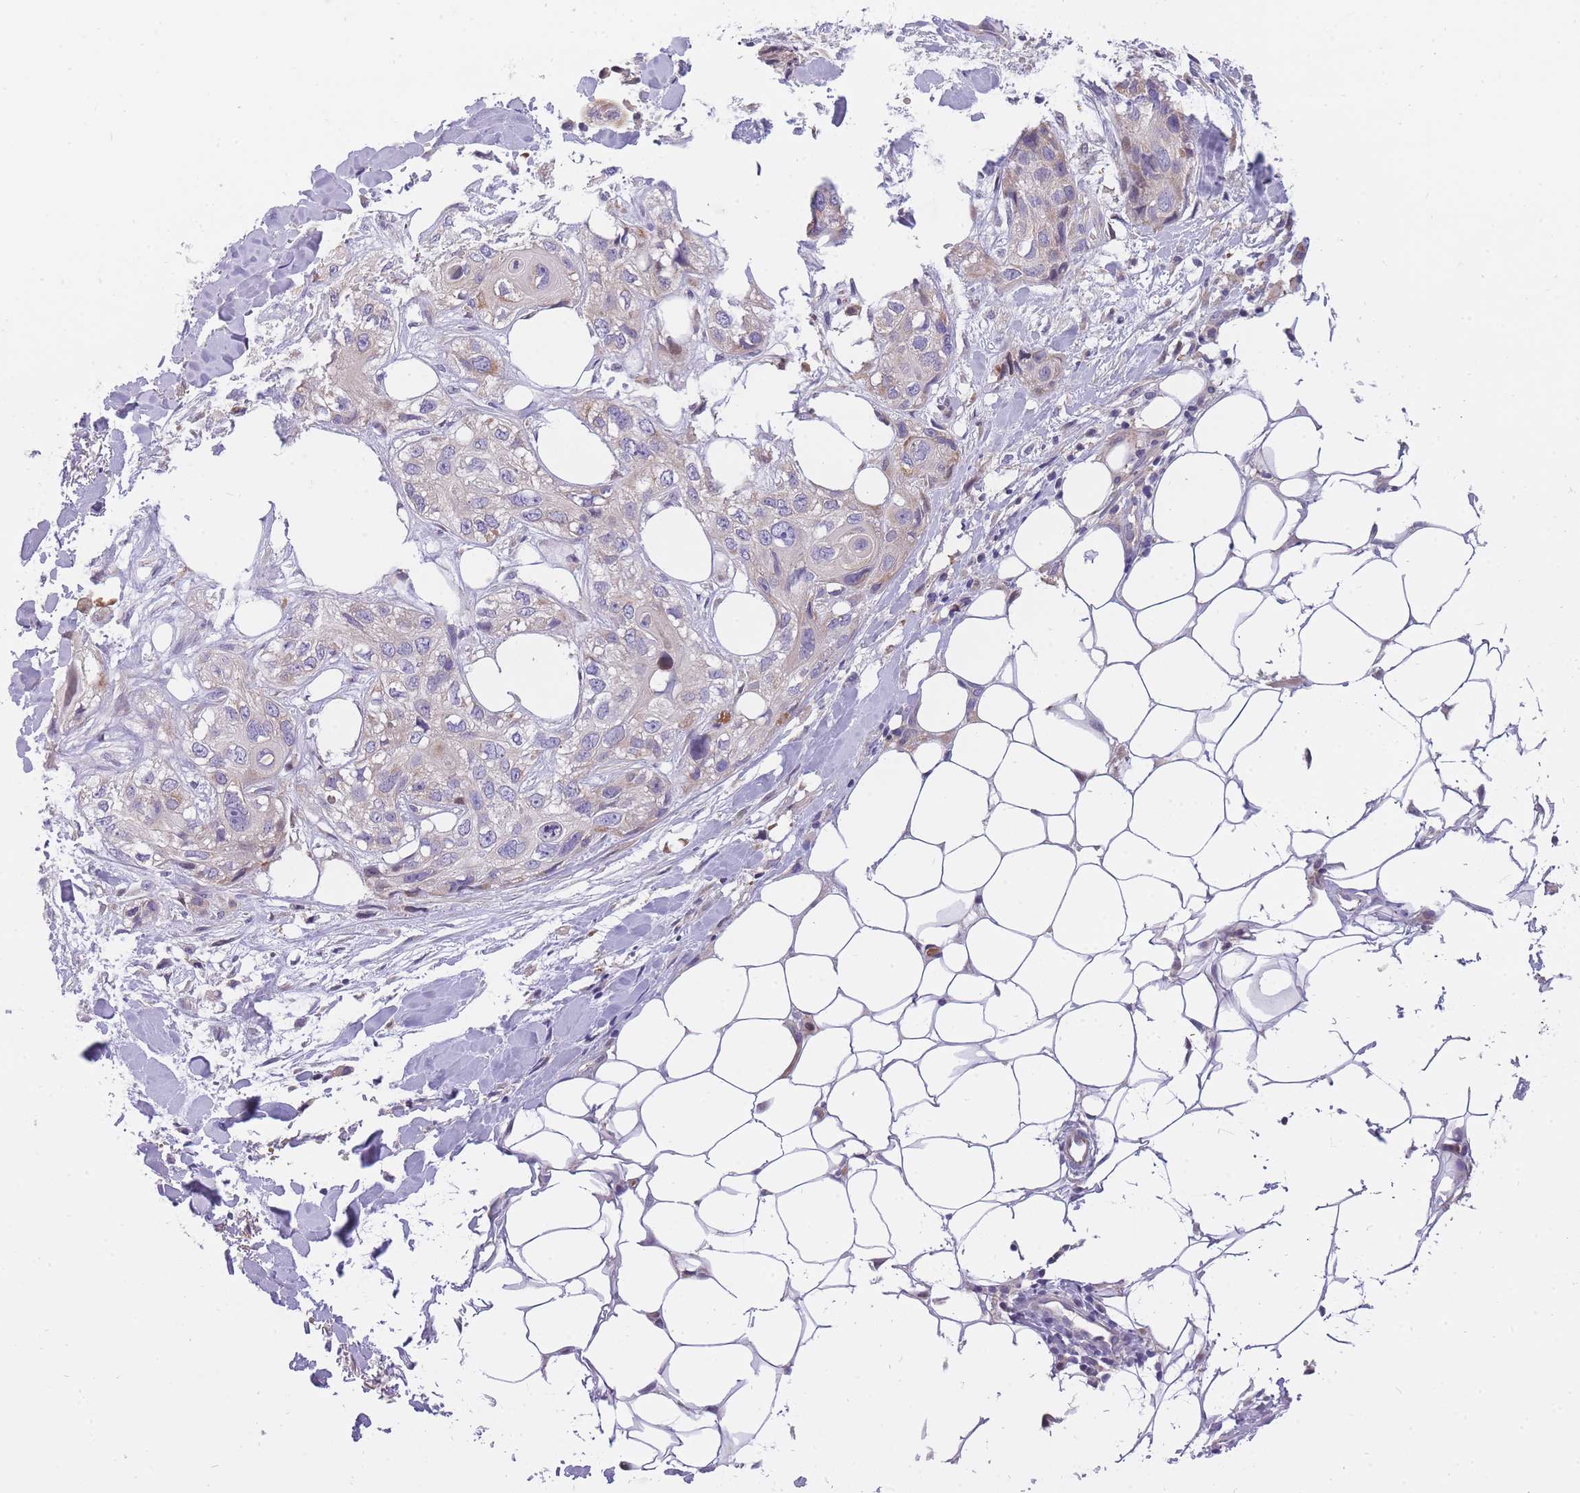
{"staining": {"intensity": "negative", "quantity": "none", "location": "none"}, "tissue": "skin cancer", "cell_type": "Tumor cells", "image_type": "cancer", "snomed": [{"axis": "morphology", "description": "Normal tissue, NOS"}, {"axis": "morphology", "description": "Squamous cell carcinoma, NOS"}, {"axis": "topography", "description": "Skin"}], "caption": "The photomicrograph reveals no significant staining in tumor cells of skin squamous cell carcinoma. (DAB IHC, high magnification).", "gene": "CRYGN", "patient": {"sex": "male", "age": 72}}